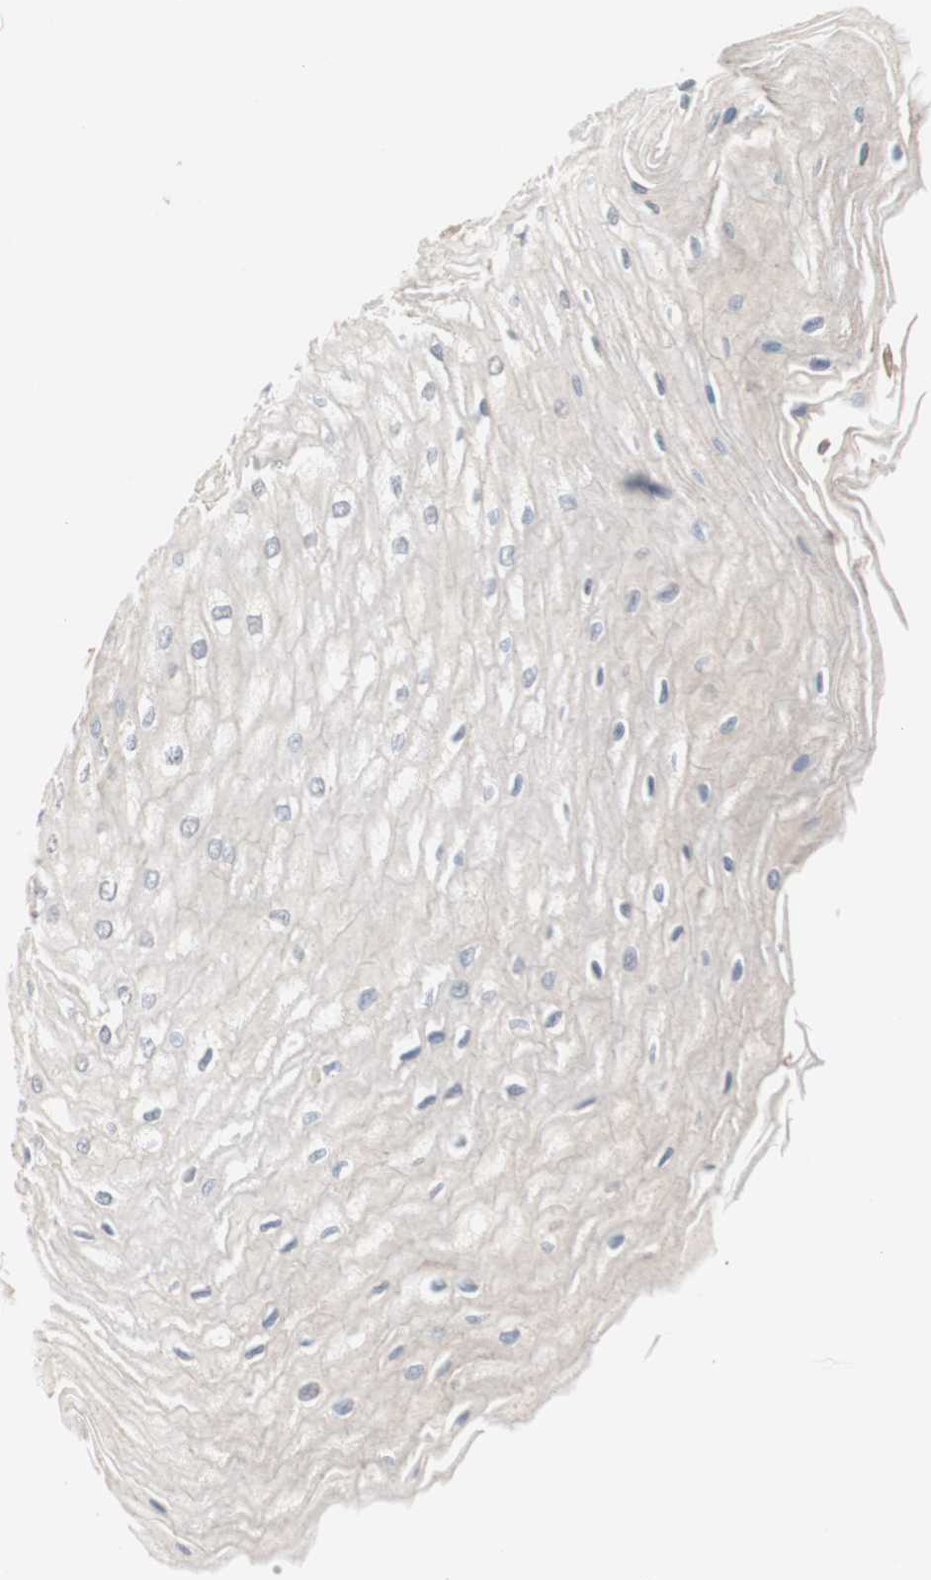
{"staining": {"intensity": "weak", "quantity": "<25%", "location": "cytoplasmic/membranous"}, "tissue": "esophagus", "cell_type": "Squamous epithelial cells", "image_type": "normal", "snomed": [{"axis": "morphology", "description": "Normal tissue, NOS"}, {"axis": "morphology", "description": "Squamous cell carcinoma, NOS"}, {"axis": "topography", "description": "Esophagus"}], "caption": "DAB (3,3'-diaminobenzidine) immunohistochemical staining of benign human esophagus shows no significant staining in squamous epithelial cells.", "gene": "SMG1", "patient": {"sex": "male", "age": 65}}